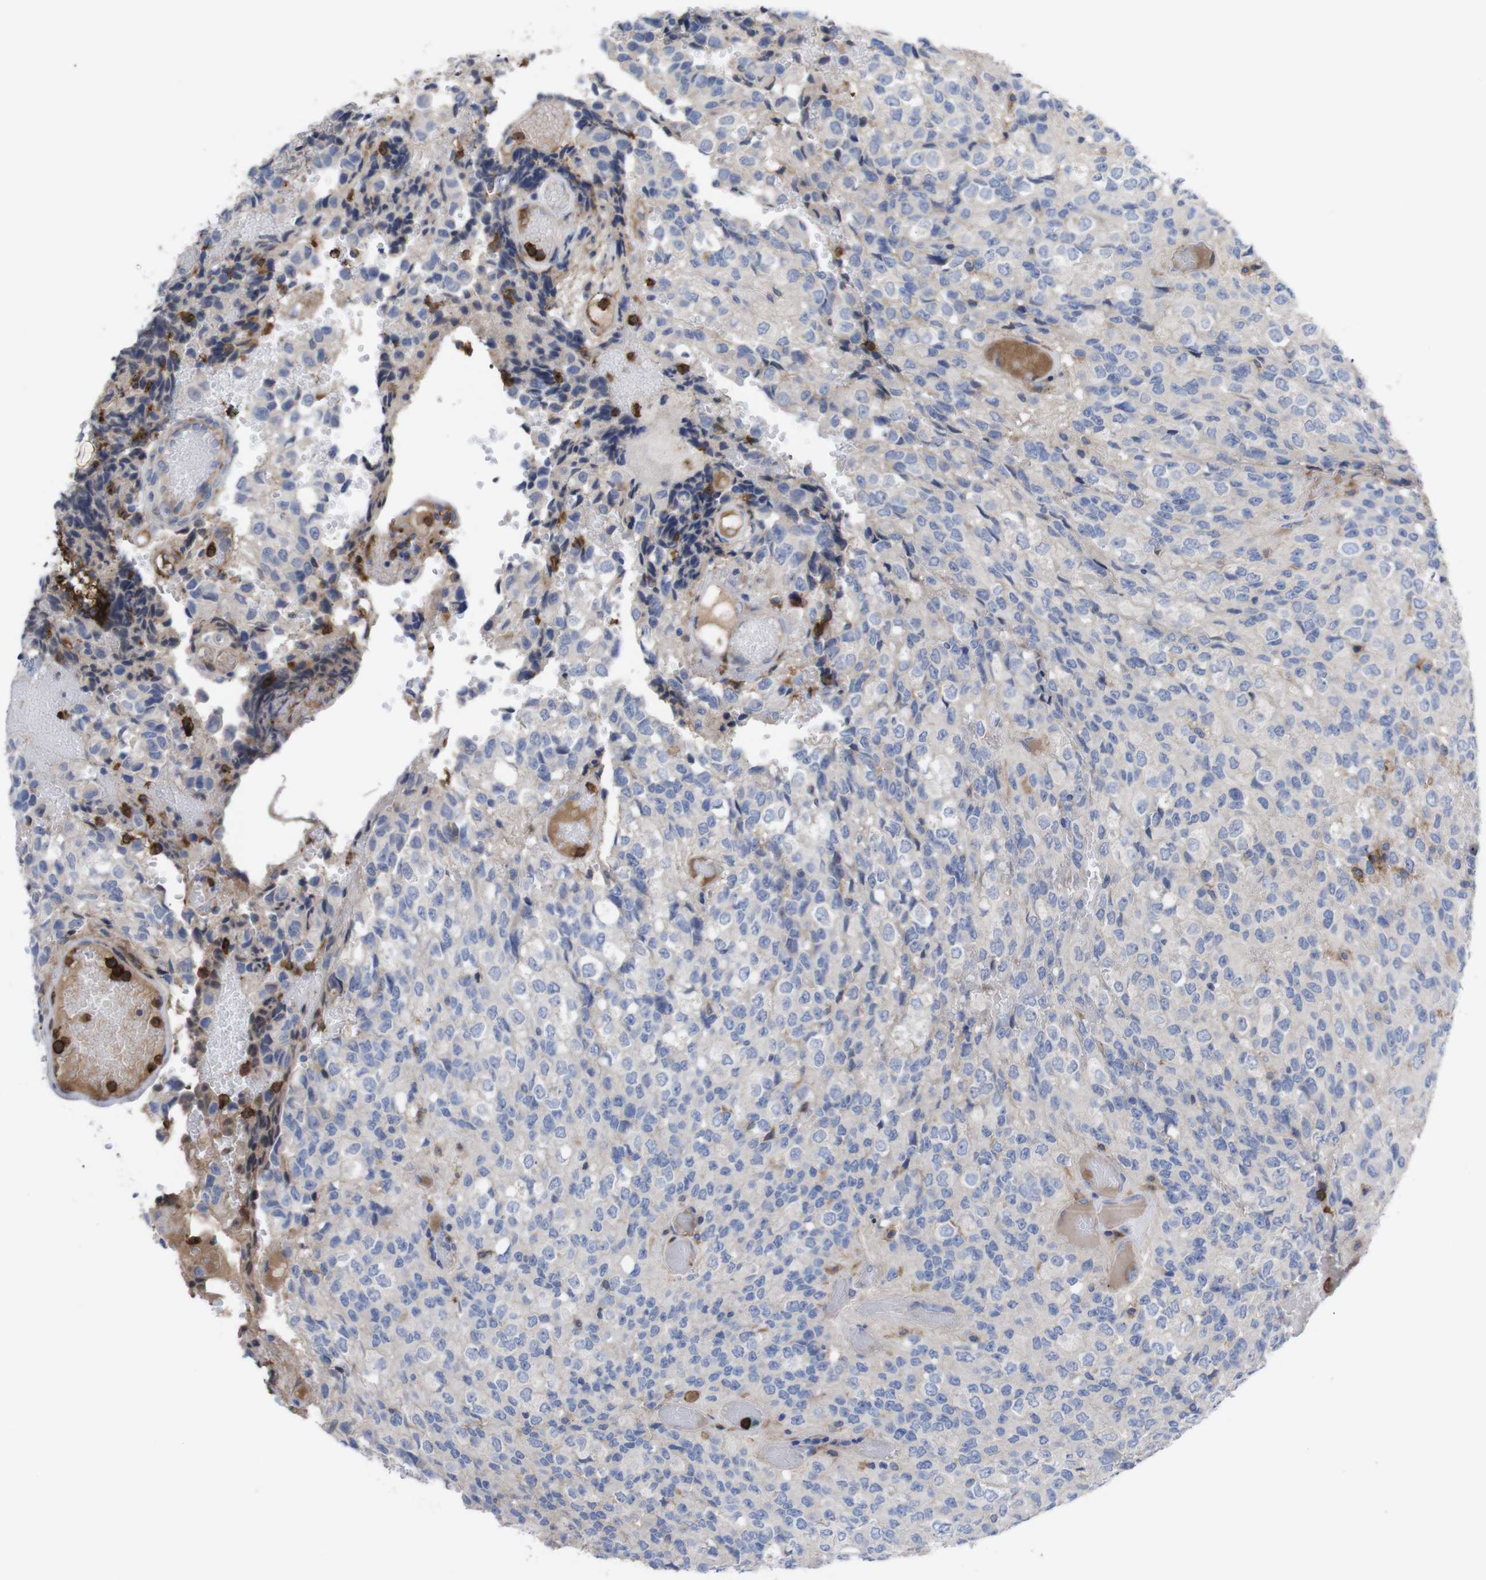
{"staining": {"intensity": "negative", "quantity": "none", "location": "none"}, "tissue": "glioma", "cell_type": "Tumor cells", "image_type": "cancer", "snomed": [{"axis": "morphology", "description": "Glioma, malignant, High grade"}, {"axis": "topography", "description": "Brain"}], "caption": "Histopathology image shows no protein staining in tumor cells of glioma tissue.", "gene": "C5AR1", "patient": {"sex": "male", "age": 32}}